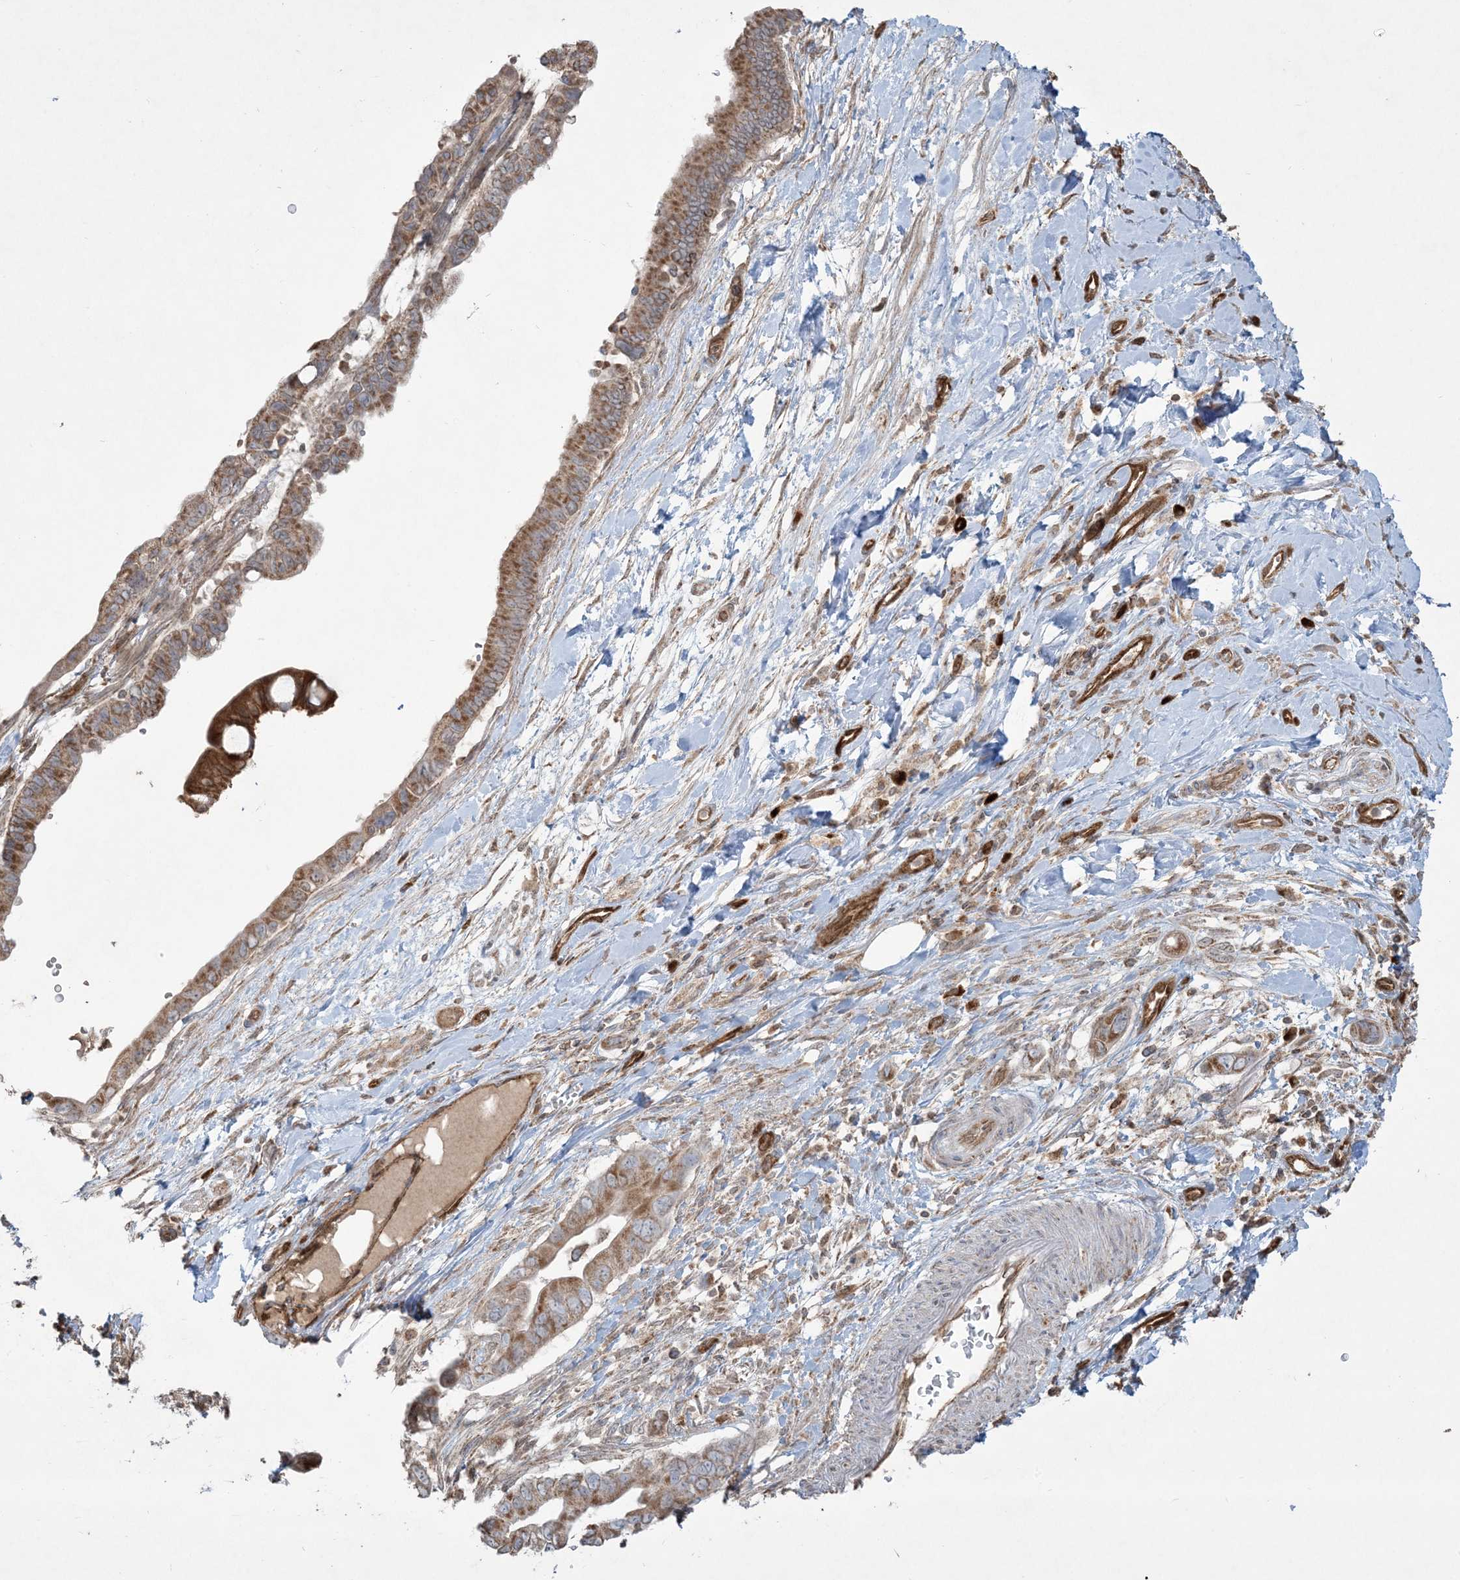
{"staining": {"intensity": "moderate", "quantity": ">75%", "location": "cytoplasmic/membranous"}, "tissue": "pancreatic cancer", "cell_type": "Tumor cells", "image_type": "cancer", "snomed": [{"axis": "morphology", "description": "Adenocarcinoma, NOS"}, {"axis": "topography", "description": "Pancreas"}], "caption": "An immunohistochemistry (IHC) histopathology image of neoplastic tissue is shown. Protein staining in brown labels moderate cytoplasmic/membranous positivity in pancreatic cancer (adenocarcinoma) within tumor cells.", "gene": "PPM1F", "patient": {"sex": "male", "age": 68}}